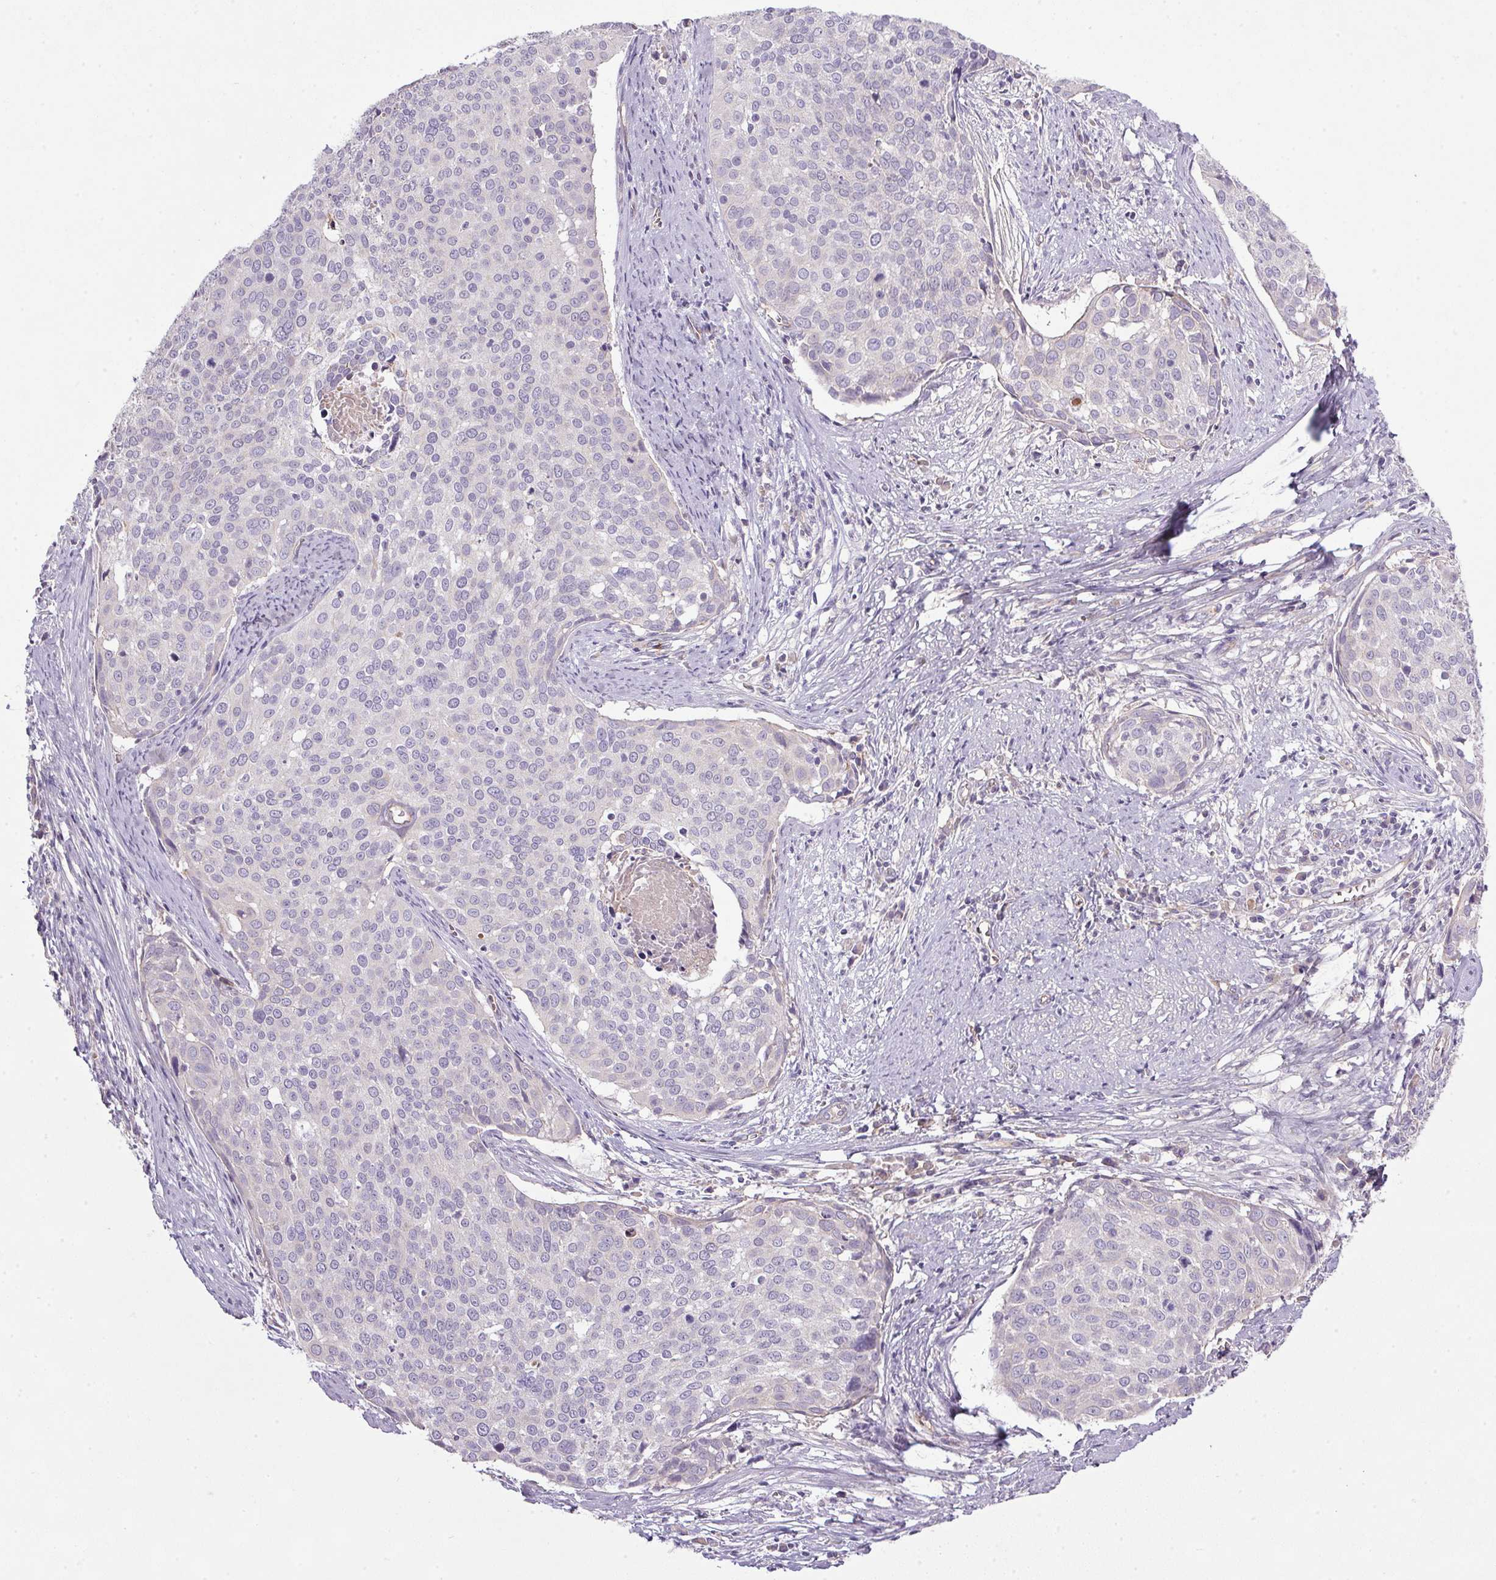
{"staining": {"intensity": "negative", "quantity": "none", "location": "none"}, "tissue": "cervical cancer", "cell_type": "Tumor cells", "image_type": "cancer", "snomed": [{"axis": "morphology", "description": "Squamous cell carcinoma, NOS"}, {"axis": "topography", "description": "Cervix"}], "caption": "A micrograph of cervical cancer (squamous cell carcinoma) stained for a protein demonstrates no brown staining in tumor cells. (DAB IHC, high magnification).", "gene": "APOC4", "patient": {"sex": "female", "age": 39}}